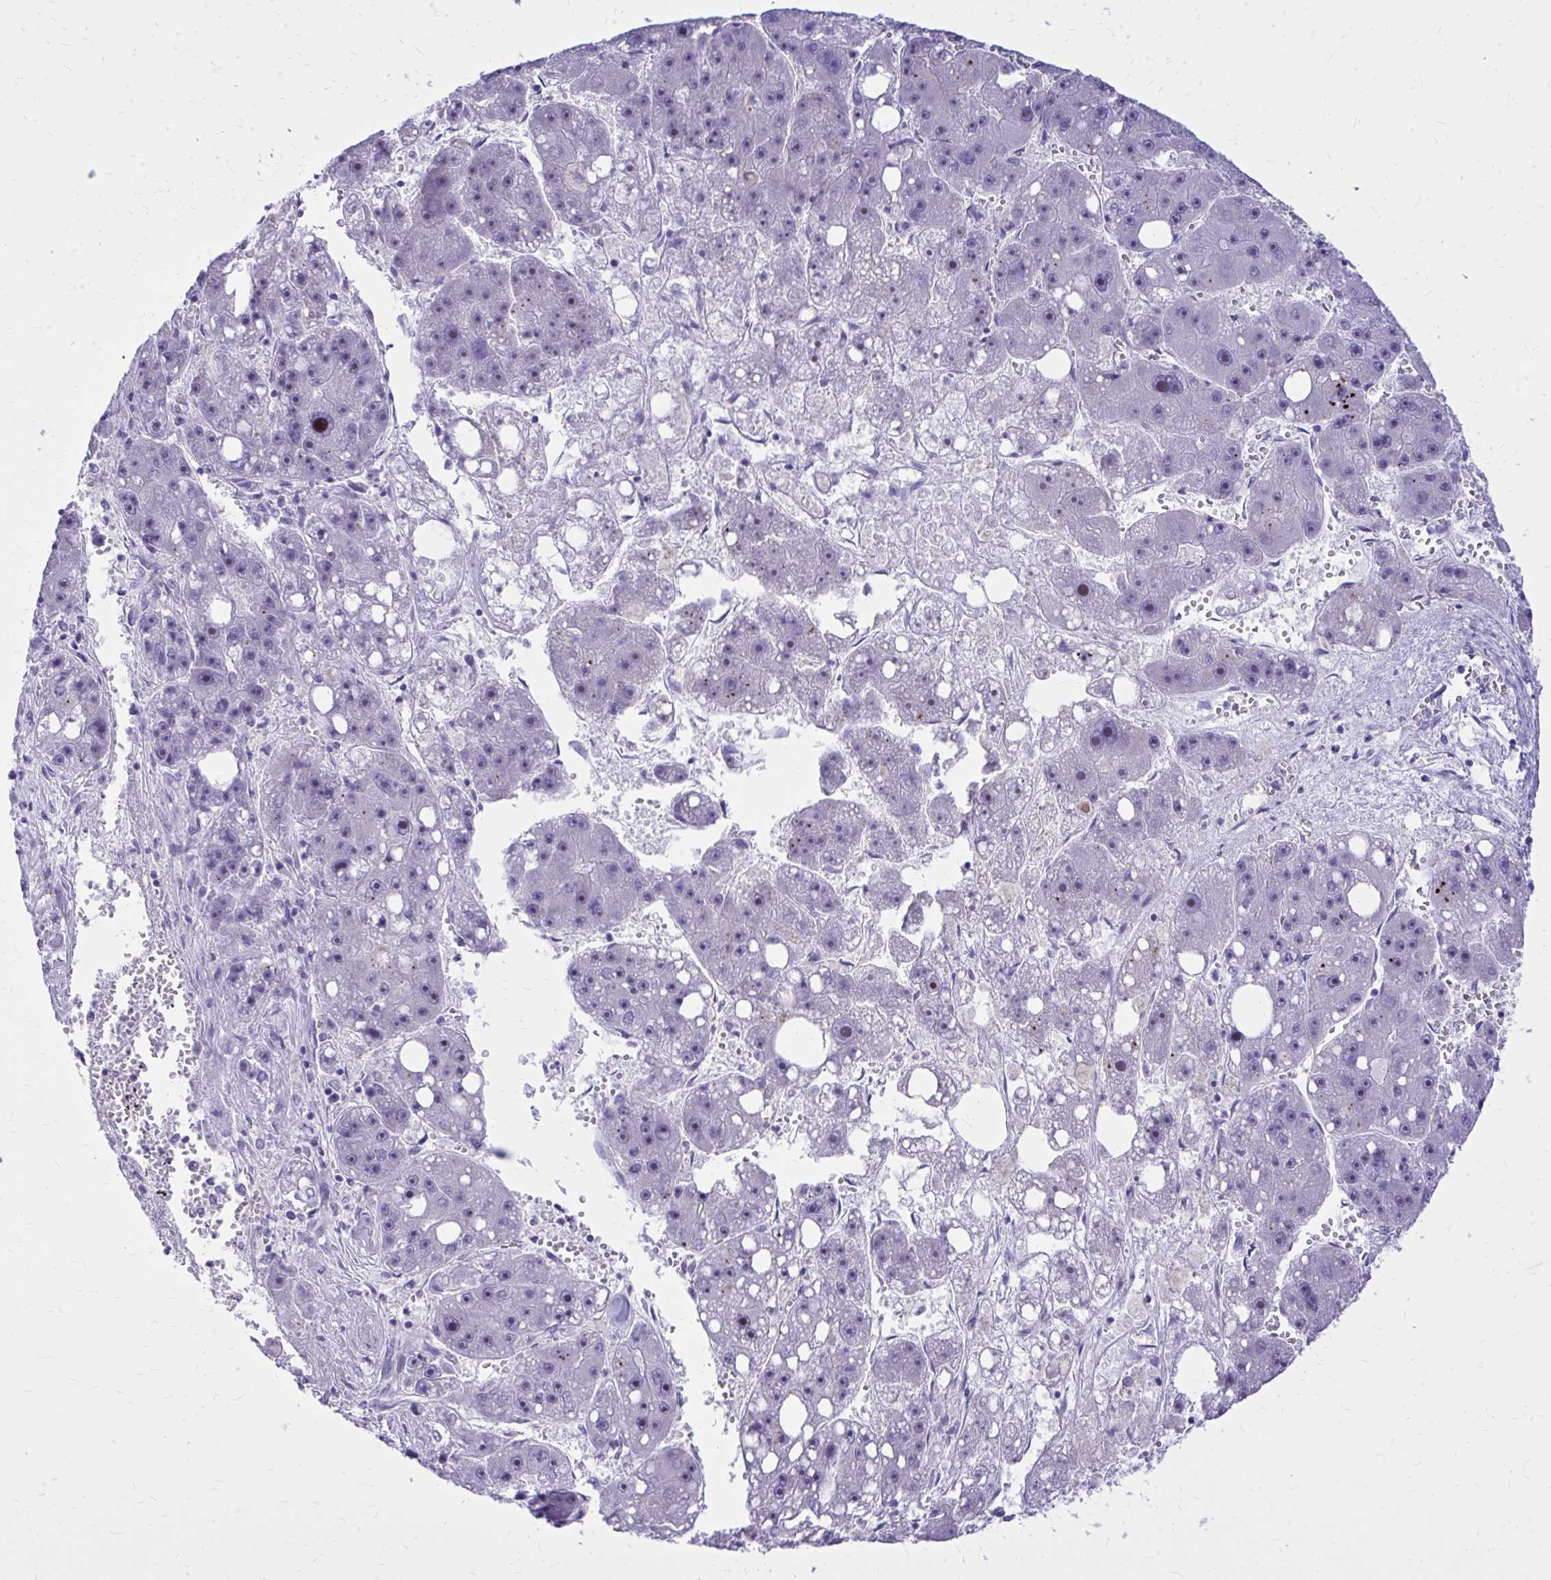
{"staining": {"intensity": "moderate", "quantity": "<25%", "location": "nuclear"}, "tissue": "liver cancer", "cell_type": "Tumor cells", "image_type": "cancer", "snomed": [{"axis": "morphology", "description": "Carcinoma, Hepatocellular, NOS"}, {"axis": "topography", "description": "Liver"}], "caption": "Tumor cells display low levels of moderate nuclear positivity in approximately <25% of cells in human liver cancer (hepatocellular carcinoma).", "gene": "BCL6B", "patient": {"sex": "female", "age": 61}}